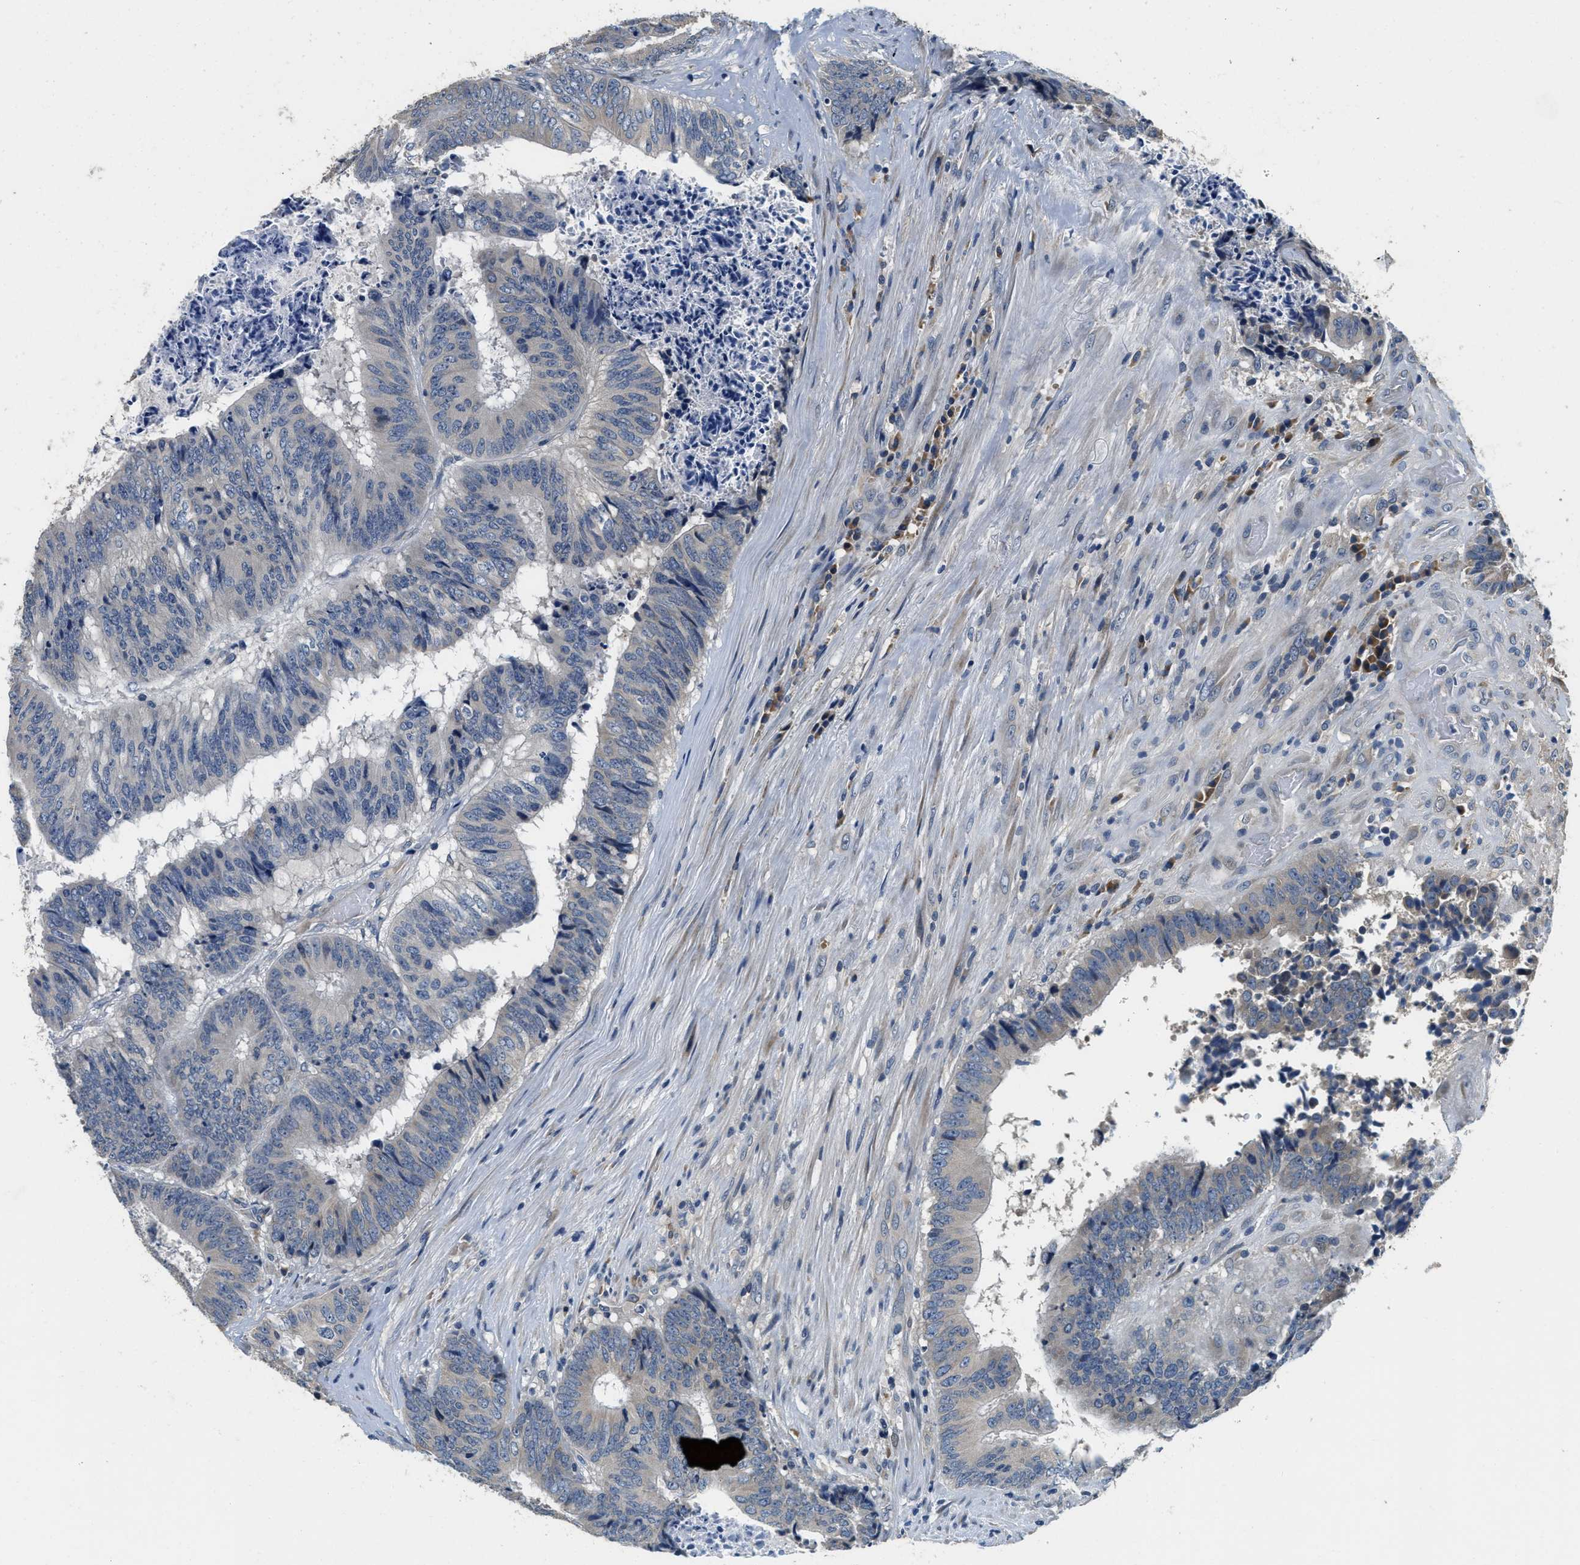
{"staining": {"intensity": "negative", "quantity": "none", "location": "none"}, "tissue": "colorectal cancer", "cell_type": "Tumor cells", "image_type": "cancer", "snomed": [{"axis": "morphology", "description": "Adenocarcinoma, NOS"}, {"axis": "topography", "description": "Rectum"}], "caption": "Colorectal adenocarcinoma was stained to show a protein in brown. There is no significant staining in tumor cells.", "gene": "ALDH3A2", "patient": {"sex": "male", "age": 72}}